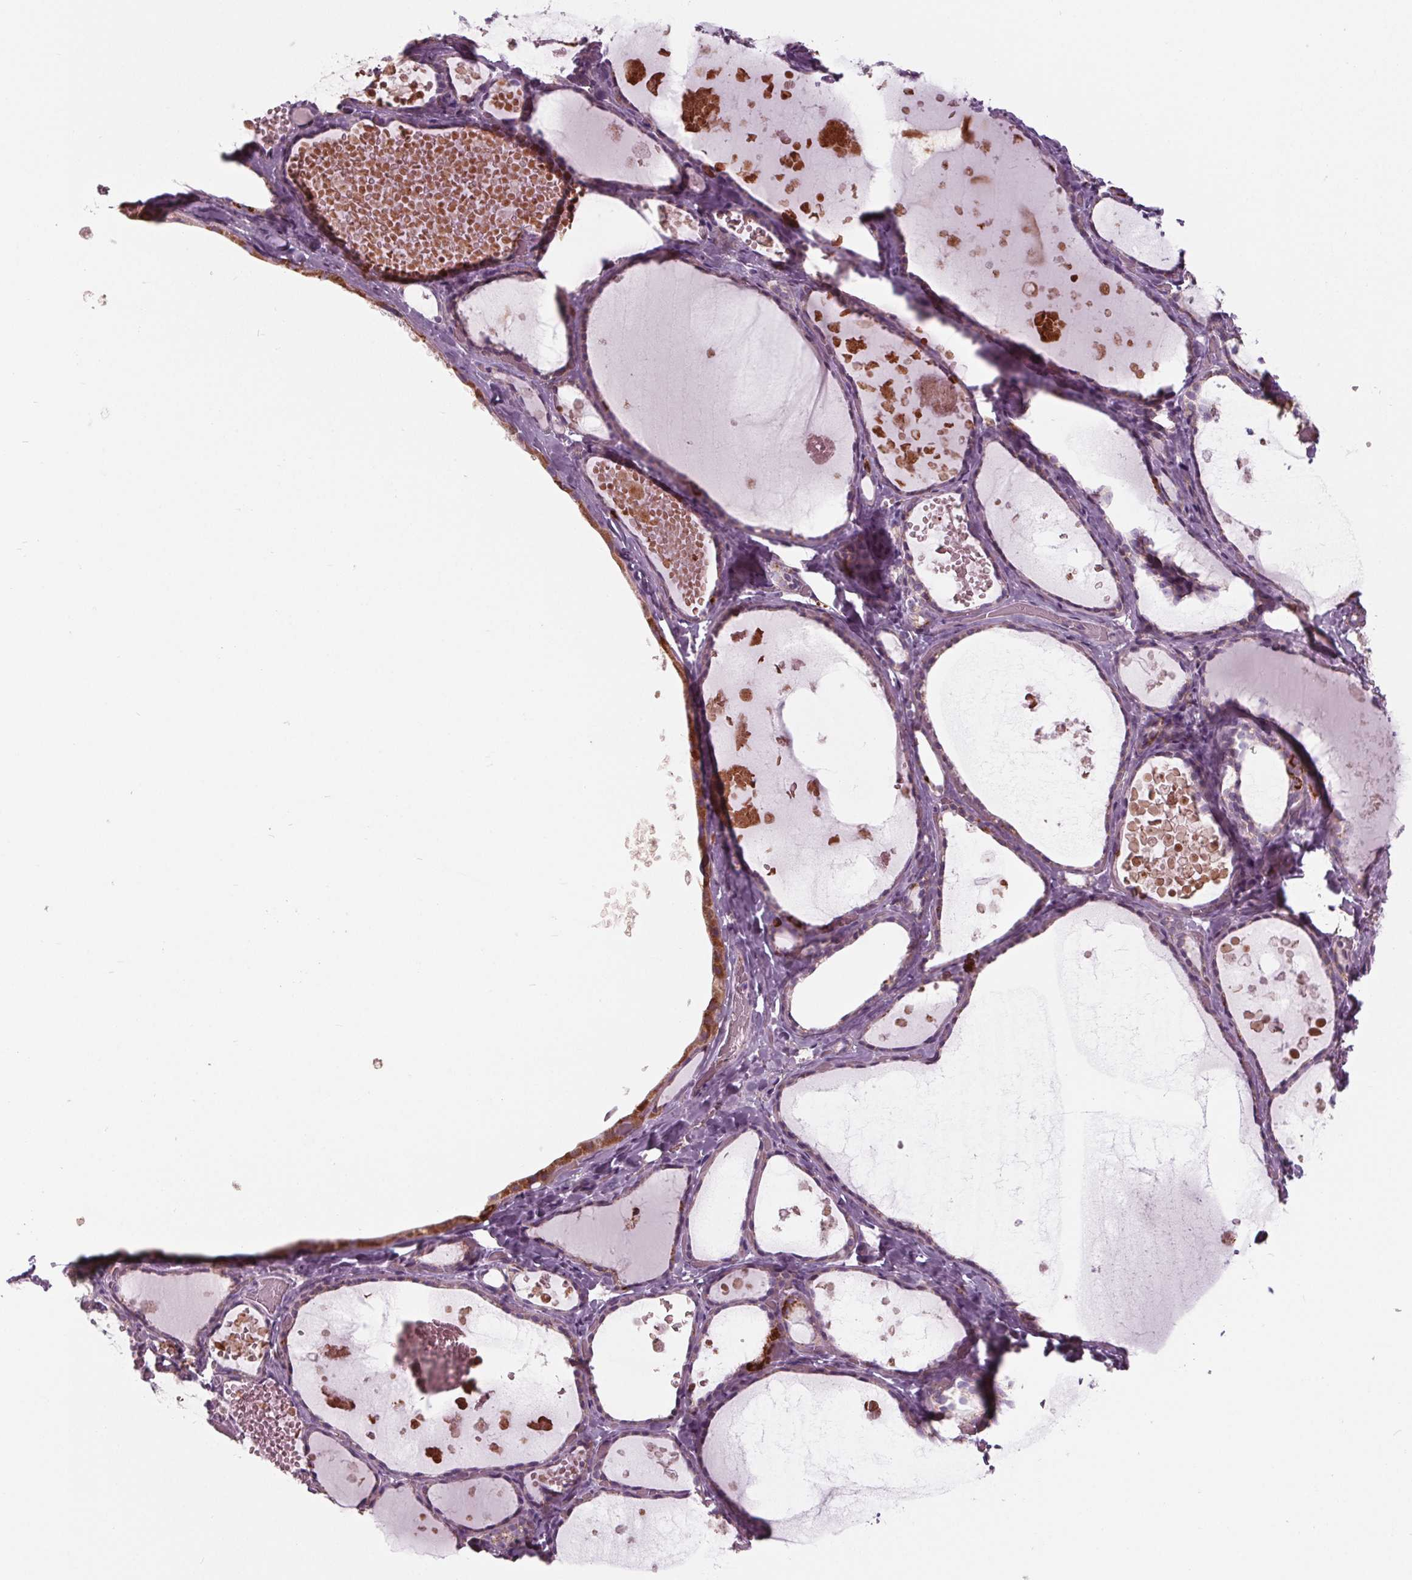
{"staining": {"intensity": "moderate", "quantity": "<25%", "location": "cytoplasmic/membranous"}, "tissue": "thyroid gland", "cell_type": "Glandular cells", "image_type": "normal", "snomed": [{"axis": "morphology", "description": "Normal tissue, NOS"}, {"axis": "topography", "description": "Thyroid gland"}], "caption": "Immunohistochemistry (IHC) histopathology image of benign thyroid gland: thyroid gland stained using IHC shows low levels of moderate protein expression localized specifically in the cytoplasmic/membranous of glandular cells, appearing as a cytoplasmic/membranous brown color.", "gene": "CYP3A43", "patient": {"sex": "female", "age": 56}}